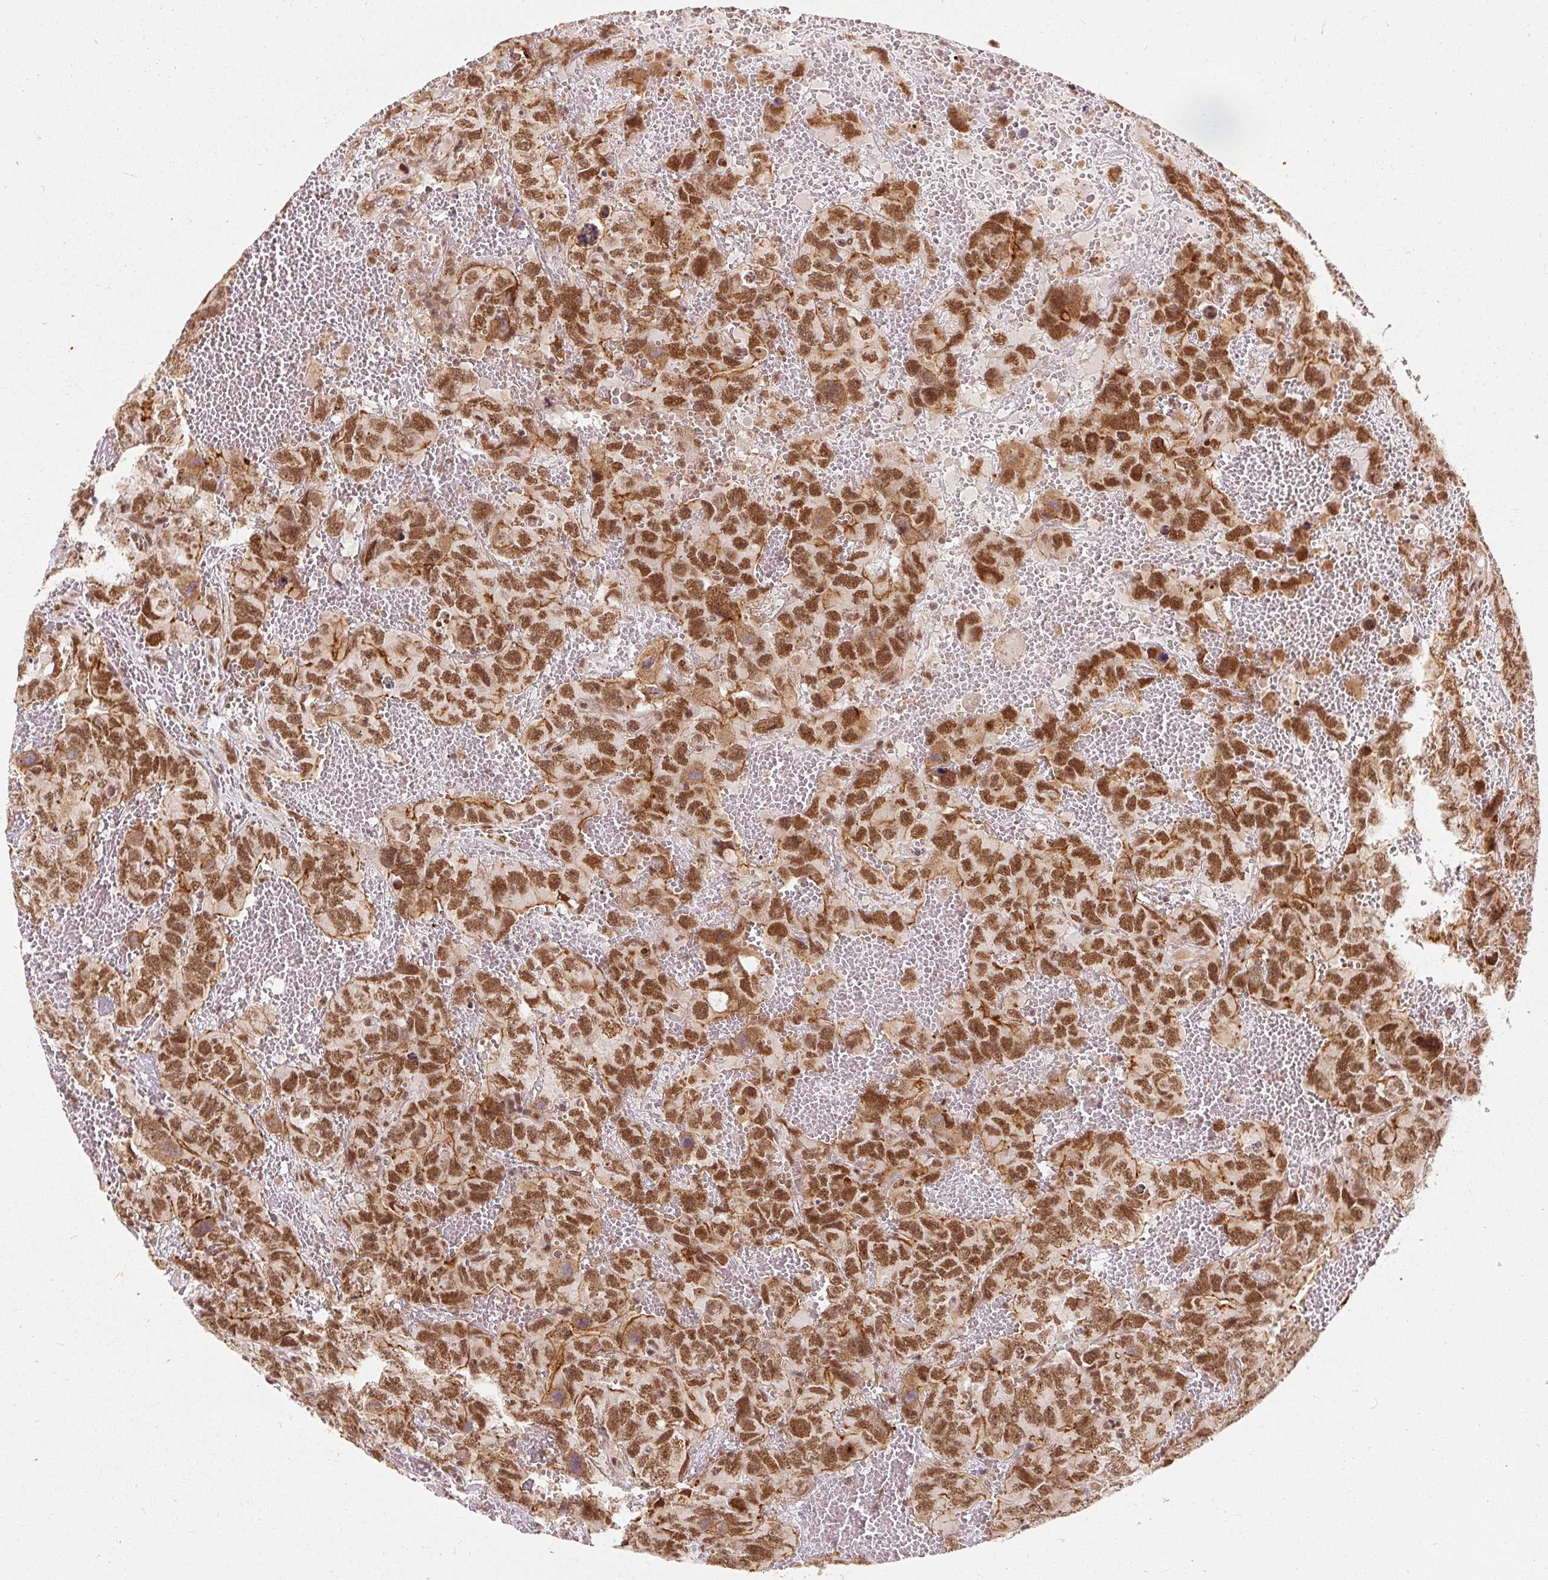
{"staining": {"intensity": "moderate", "quantity": ">75%", "location": "cytoplasmic/membranous,nuclear"}, "tissue": "testis cancer", "cell_type": "Tumor cells", "image_type": "cancer", "snomed": [{"axis": "morphology", "description": "Carcinoma, Embryonal, NOS"}, {"axis": "topography", "description": "Testis"}], "caption": "Testis embryonal carcinoma tissue reveals moderate cytoplasmic/membranous and nuclear positivity in approximately >75% of tumor cells, visualized by immunohistochemistry. The protein is shown in brown color, while the nuclei are stained blue.", "gene": "CSTF1", "patient": {"sex": "male", "age": 45}}